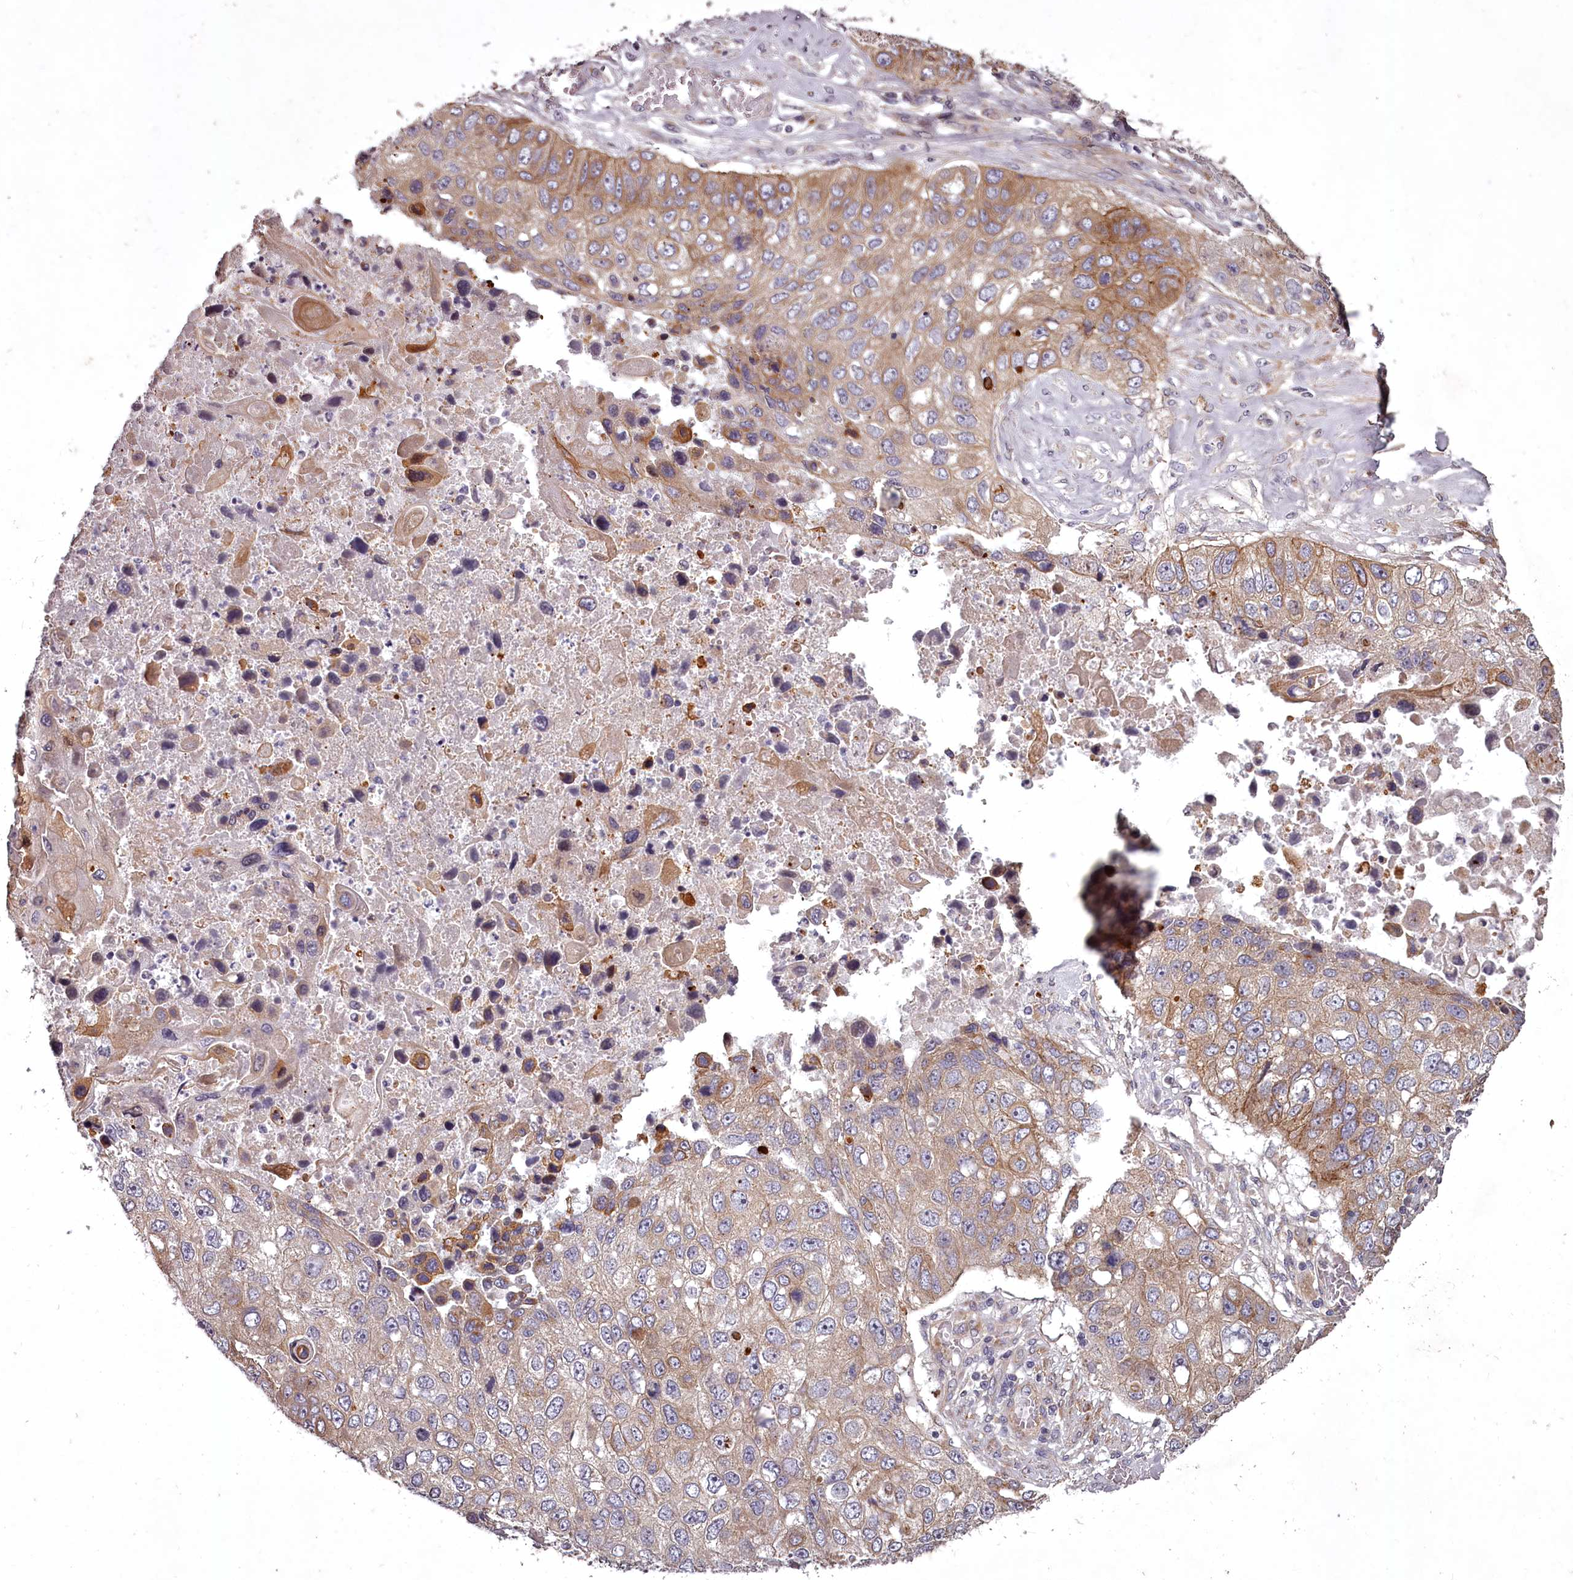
{"staining": {"intensity": "moderate", "quantity": "25%-75%", "location": "cytoplasmic/membranous"}, "tissue": "lung cancer", "cell_type": "Tumor cells", "image_type": "cancer", "snomed": [{"axis": "morphology", "description": "Squamous cell carcinoma, NOS"}, {"axis": "topography", "description": "Lung"}], "caption": "Lung squamous cell carcinoma stained with a protein marker demonstrates moderate staining in tumor cells.", "gene": "STX6", "patient": {"sex": "male", "age": 61}}